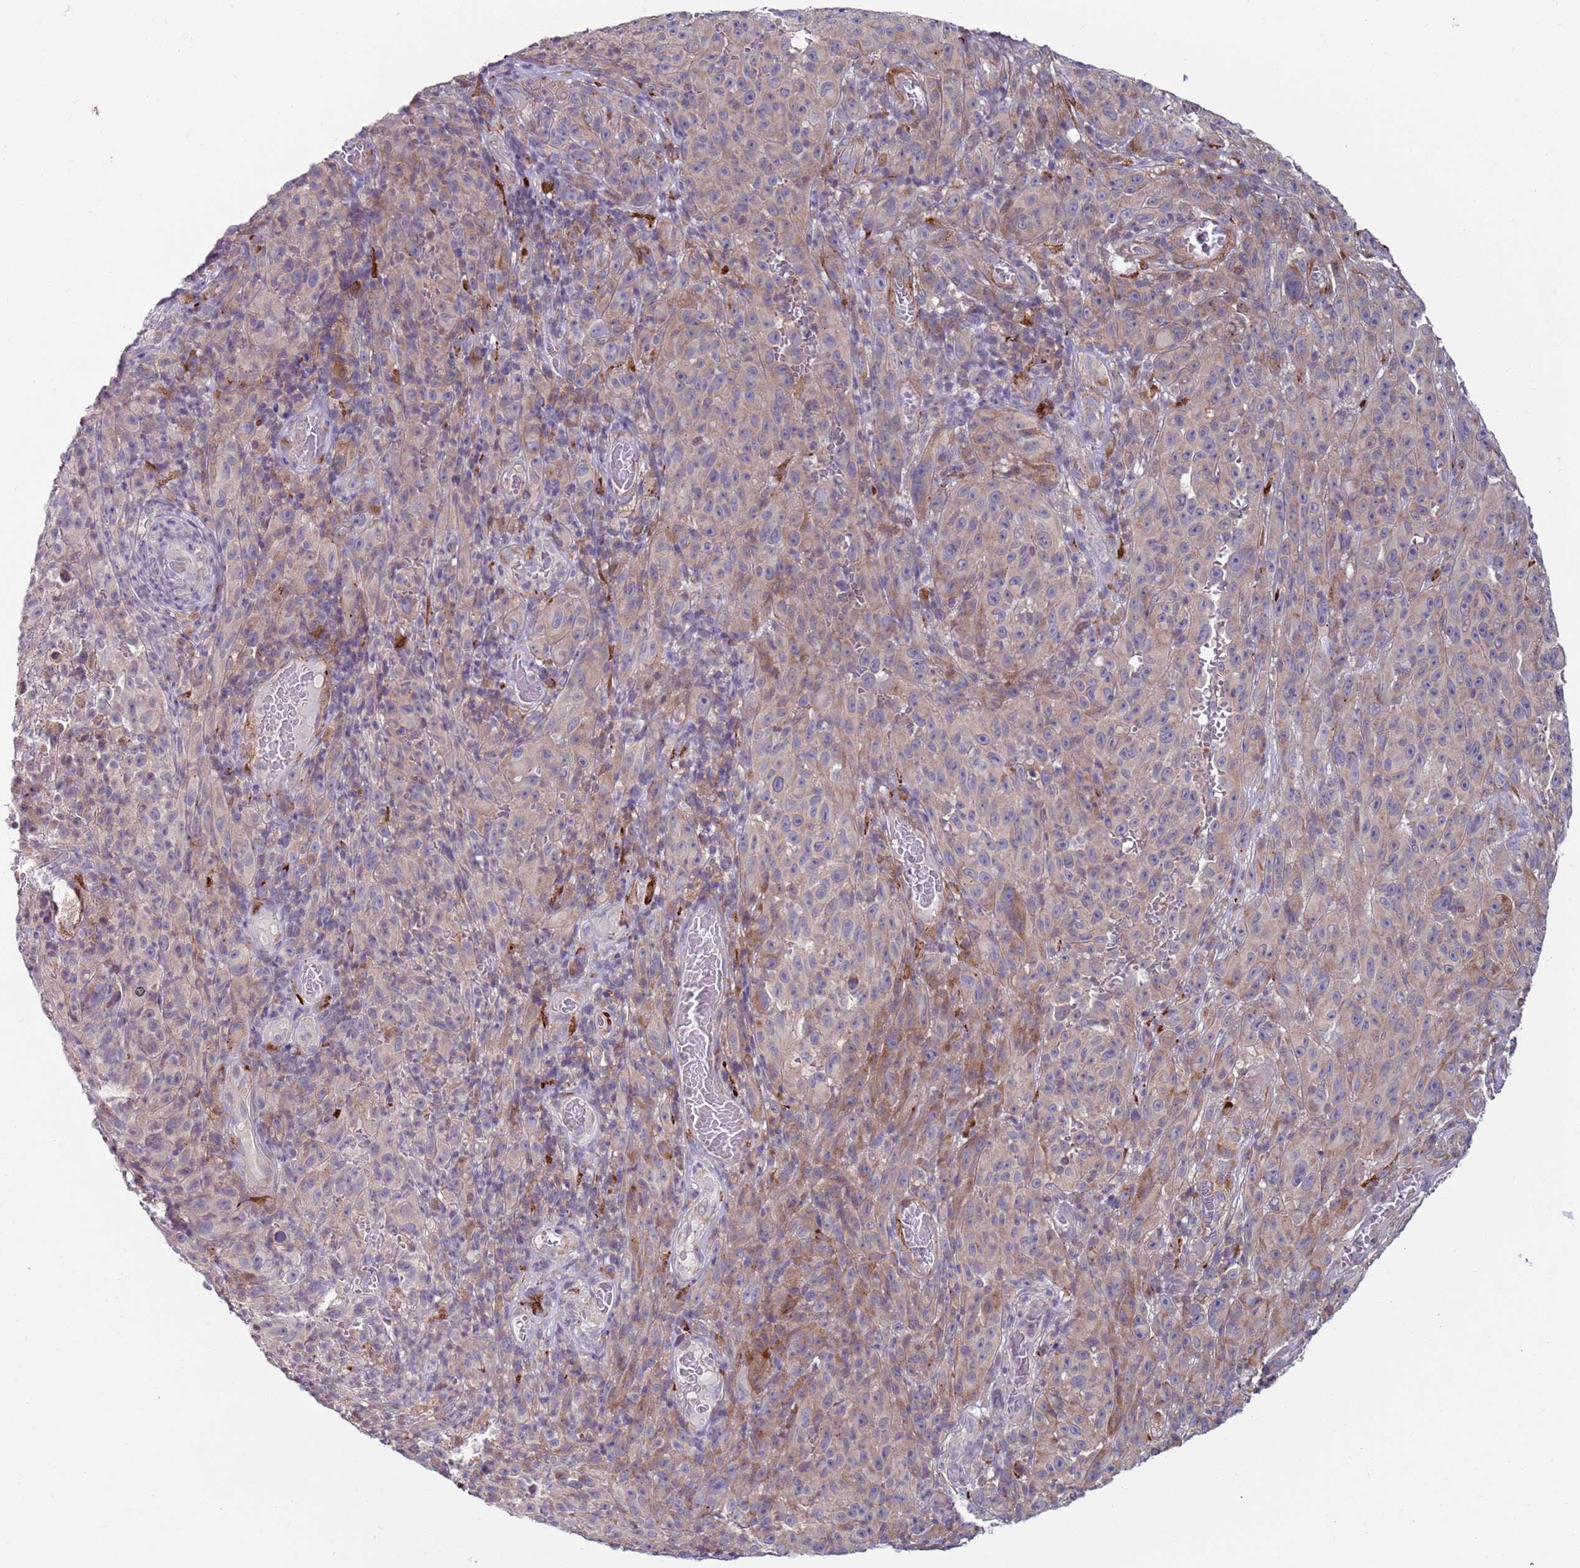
{"staining": {"intensity": "weak", "quantity": "<25%", "location": "cytoplasmic/membranous"}, "tissue": "melanoma", "cell_type": "Tumor cells", "image_type": "cancer", "snomed": [{"axis": "morphology", "description": "Malignant melanoma, NOS"}, {"axis": "topography", "description": "Skin"}], "caption": "A photomicrograph of melanoma stained for a protein reveals no brown staining in tumor cells. Brightfield microscopy of IHC stained with DAB (brown) and hematoxylin (blue), captured at high magnification.", "gene": "SNAPC4", "patient": {"sex": "female", "age": 82}}